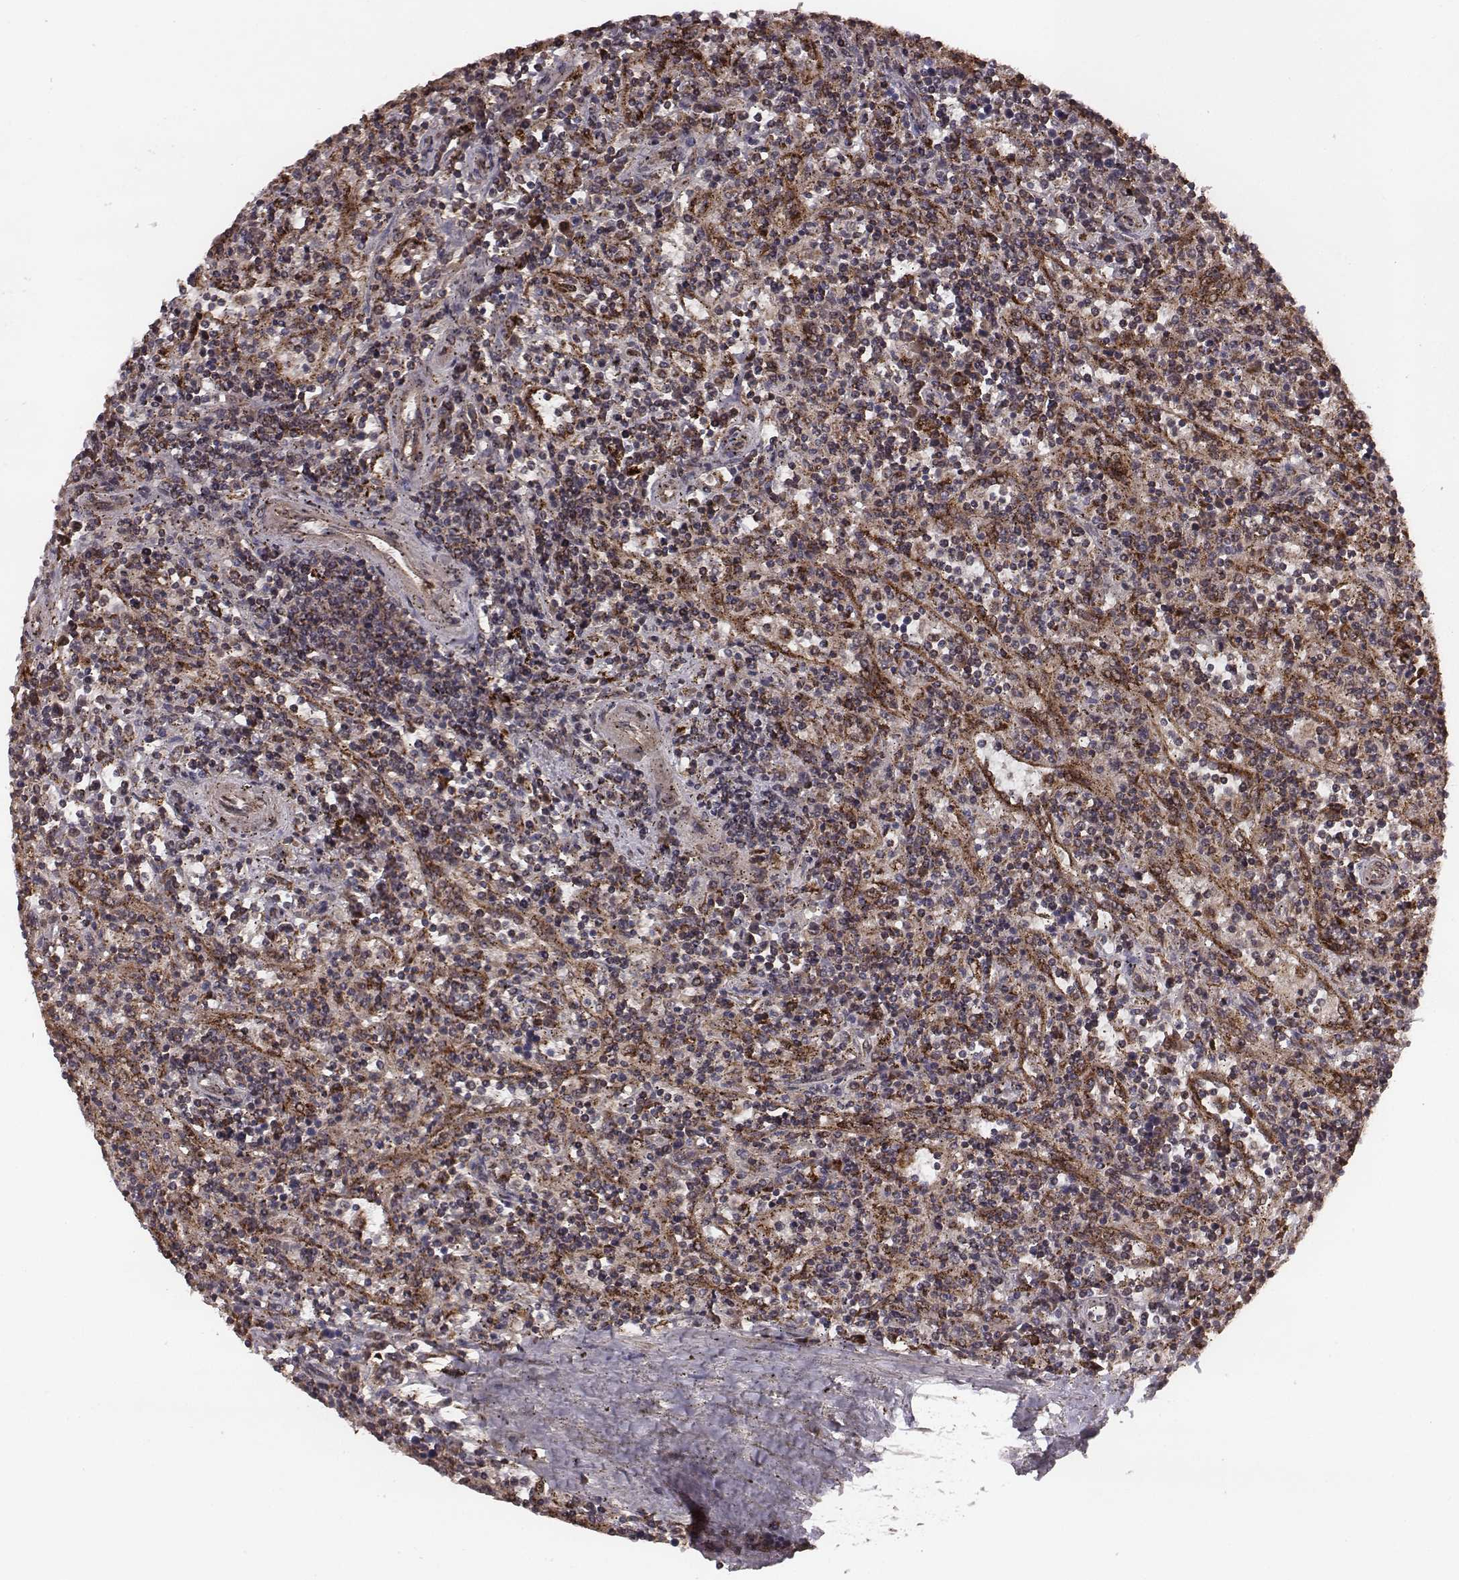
{"staining": {"intensity": "moderate", "quantity": "<25%", "location": "cytoplasmic/membranous"}, "tissue": "lymphoma", "cell_type": "Tumor cells", "image_type": "cancer", "snomed": [{"axis": "morphology", "description": "Malignant lymphoma, non-Hodgkin's type, Low grade"}, {"axis": "topography", "description": "Spleen"}], "caption": "Lymphoma stained with a protein marker reveals moderate staining in tumor cells.", "gene": "ZDHHC21", "patient": {"sex": "male", "age": 62}}